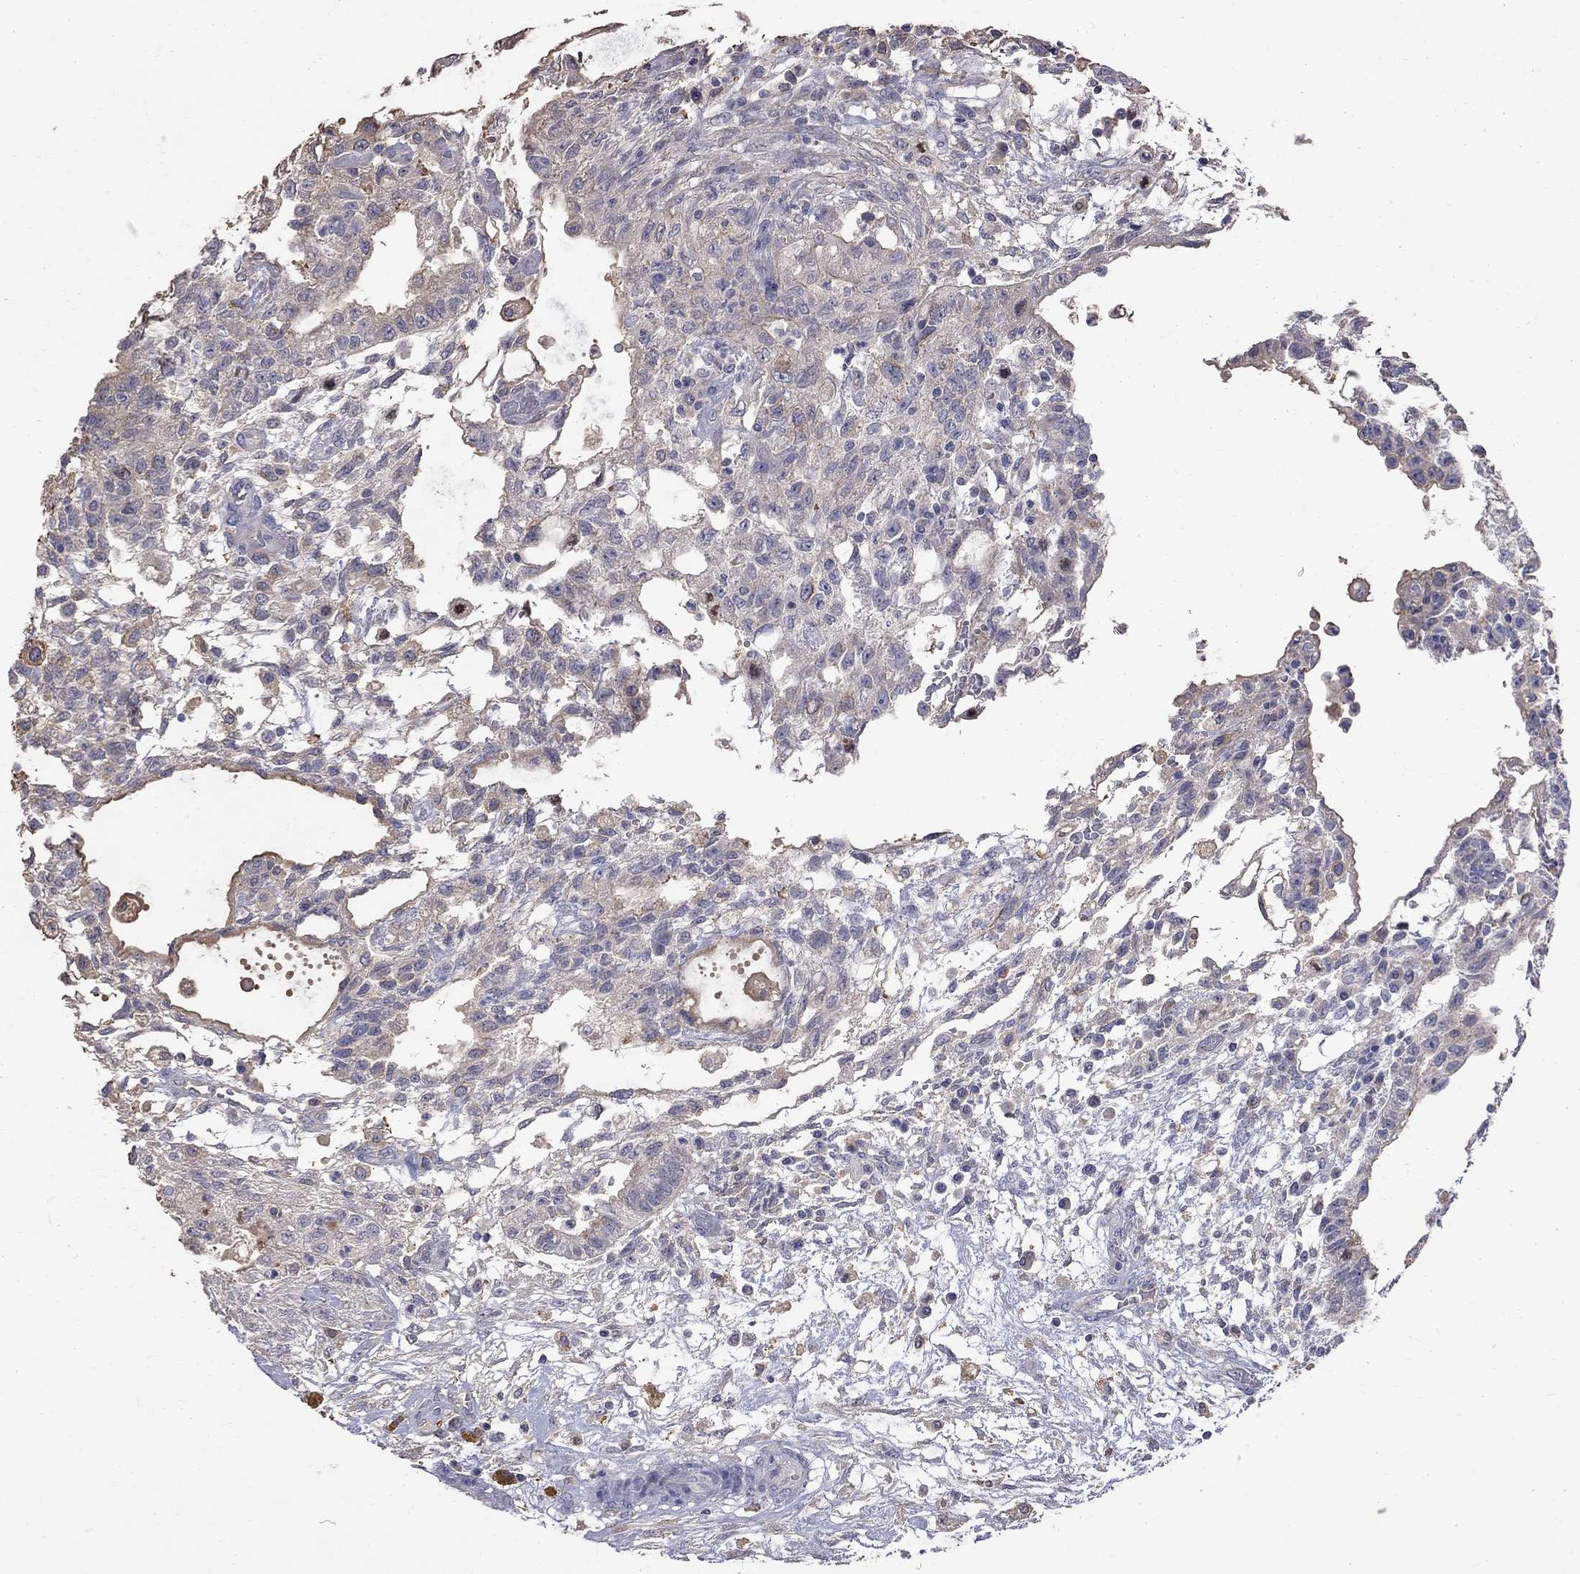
{"staining": {"intensity": "weak", "quantity": "<25%", "location": "cytoplasmic/membranous"}, "tissue": "testis cancer", "cell_type": "Tumor cells", "image_type": "cancer", "snomed": [{"axis": "morphology", "description": "Carcinoma, Embryonal, NOS"}, {"axis": "topography", "description": "Testis"}], "caption": "There is no significant positivity in tumor cells of embryonal carcinoma (testis).", "gene": "CKAP2", "patient": {"sex": "male", "age": 32}}